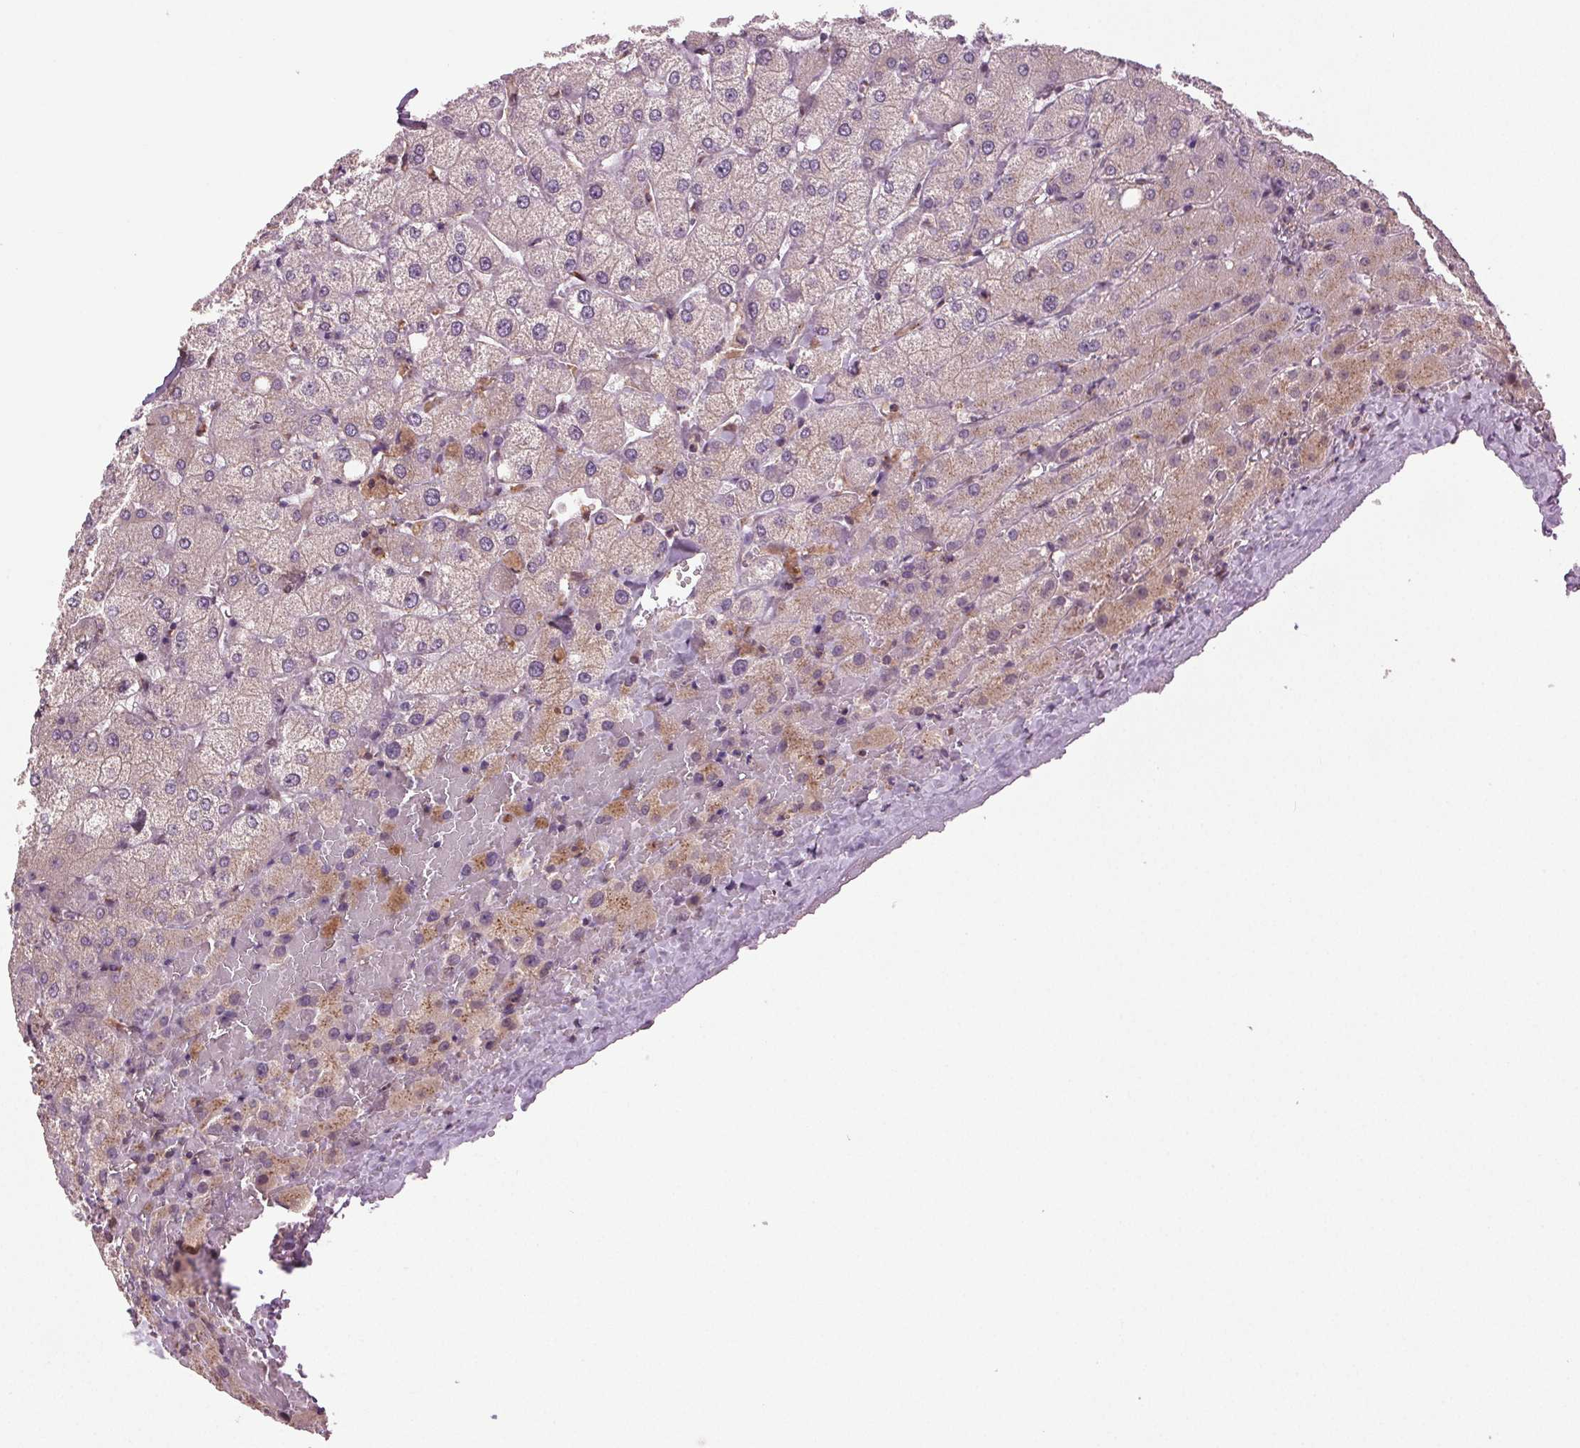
{"staining": {"intensity": "negative", "quantity": "none", "location": "none"}, "tissue": "liver", "cell_type": "Cholangiocytes", "image_type": "normal", "snomed": [{"axis": "morphology", "description": "Normal tissue, NOS"}, {"axis": "topography", "description": "Liver"}], "caption": "Immunohistochemical staining of unremarkable liver shows no significant positivity in cholangiocytes.", "gene": "BSDC1", "patient": {"sex": "female", "age": 54}}